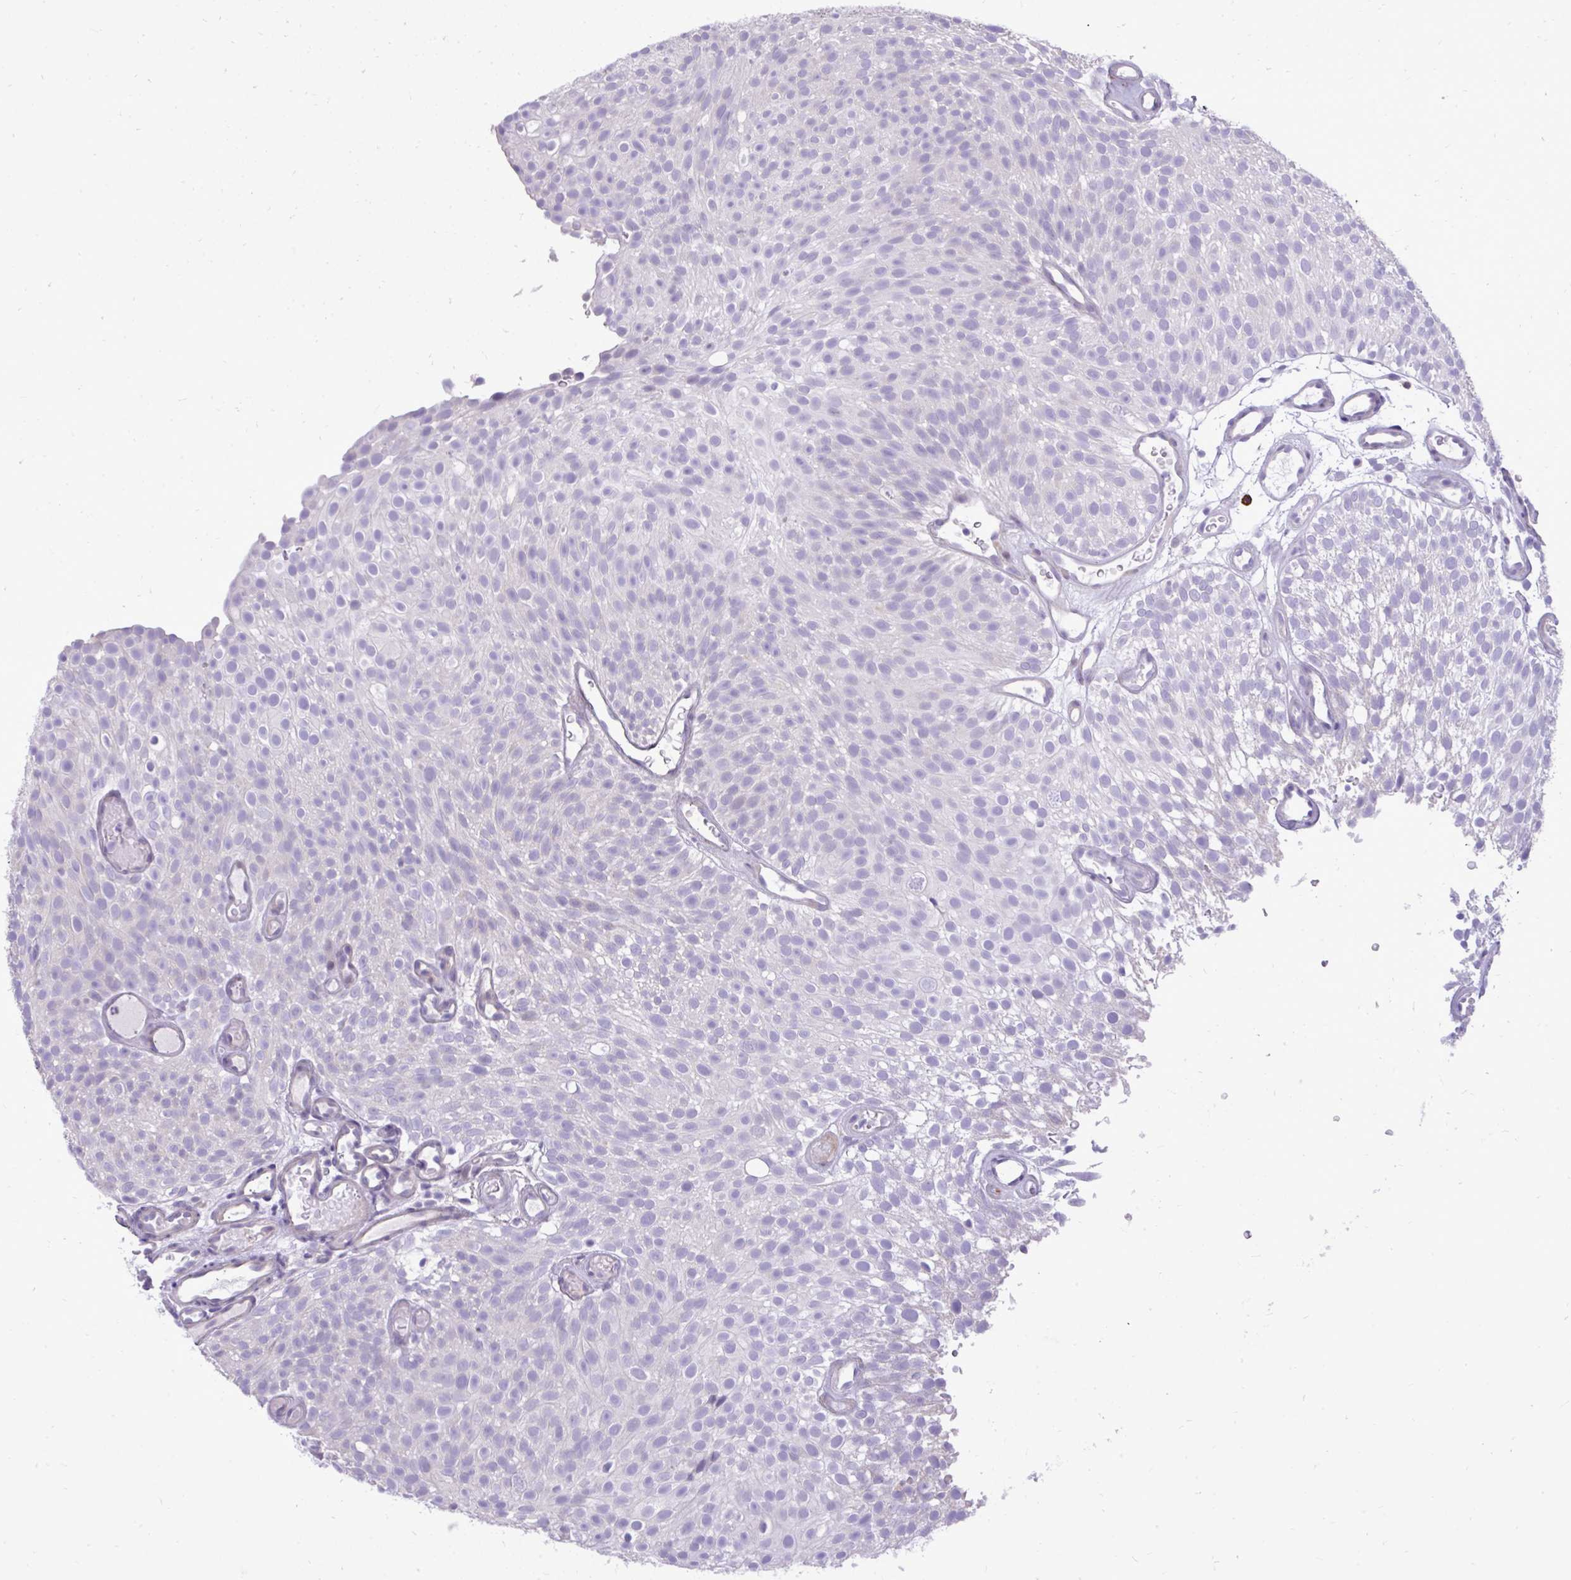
{"staining": {"intensity": "negative", "quantity": "none", "location": "none"}, "tissue": "urothelial cancer", "cell_type": "Tumor cells", "image_type": "cancer", "snomed": [{"axis": "morphology", "description": "Urothelial carcinoma, Low grade"}, {"axis": "topography", "description": "Urinary bladder"}], "caption": "Immunohistochemistry (IHC) of human low-grade urothelial carcinoma exhibits no staining in tumor cells.", "gene": "SPAG1", "patient": {"sex": "male", "age": 78}}